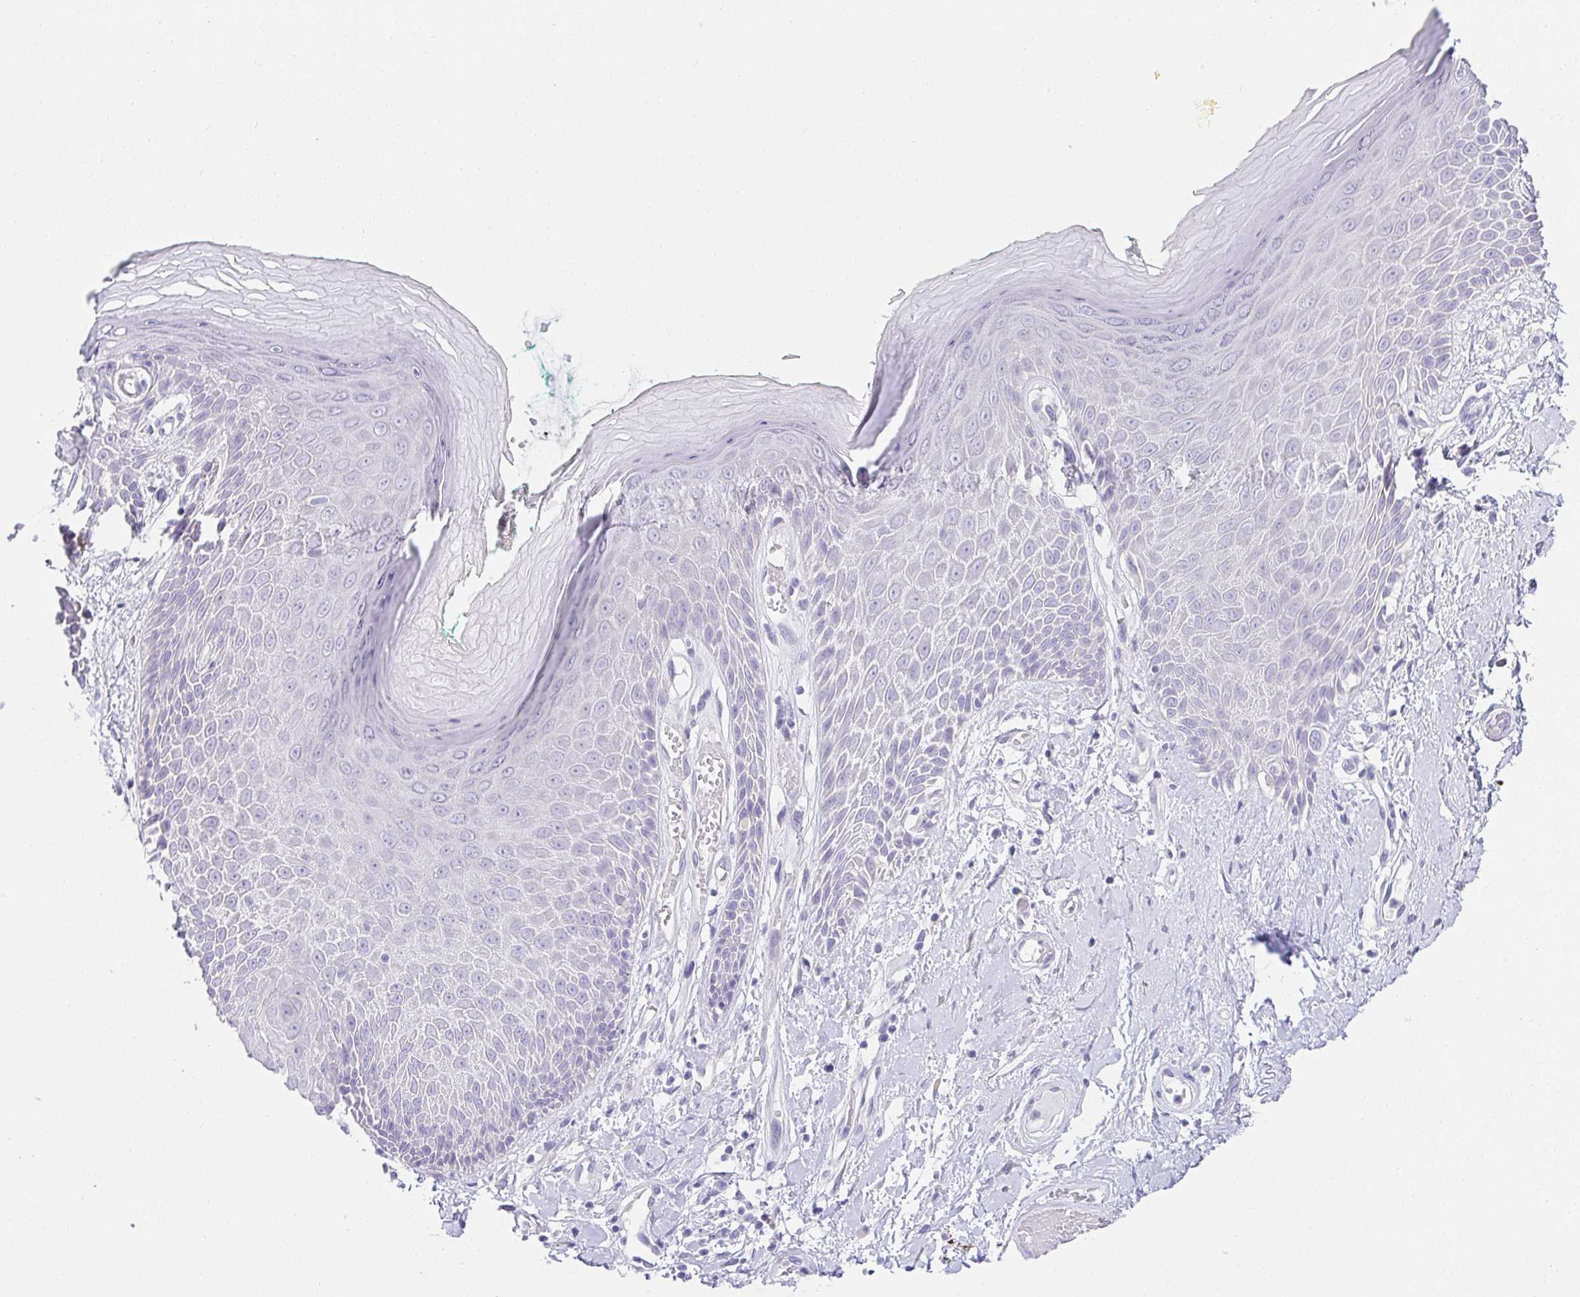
{"staining": {"intensity": "negative", "quantity": "none", "location": "none"}, "tissue": "skin", "cell_type": "Epidermal cells", "image_type": "normal", "snomed": [{"axis": "morphology", "description": "Normal tissue, NOS"}, {"axis": "topography", "description": "Anal"}, {"axis": "topography", "description": "Peripheral nerve tissue"}], "caption": "Immunohistochemistry of benign skin reveals no expression in epidermal cells.", "gene": "VGLL1", "patient": {"sex": "male", "age": 78}}